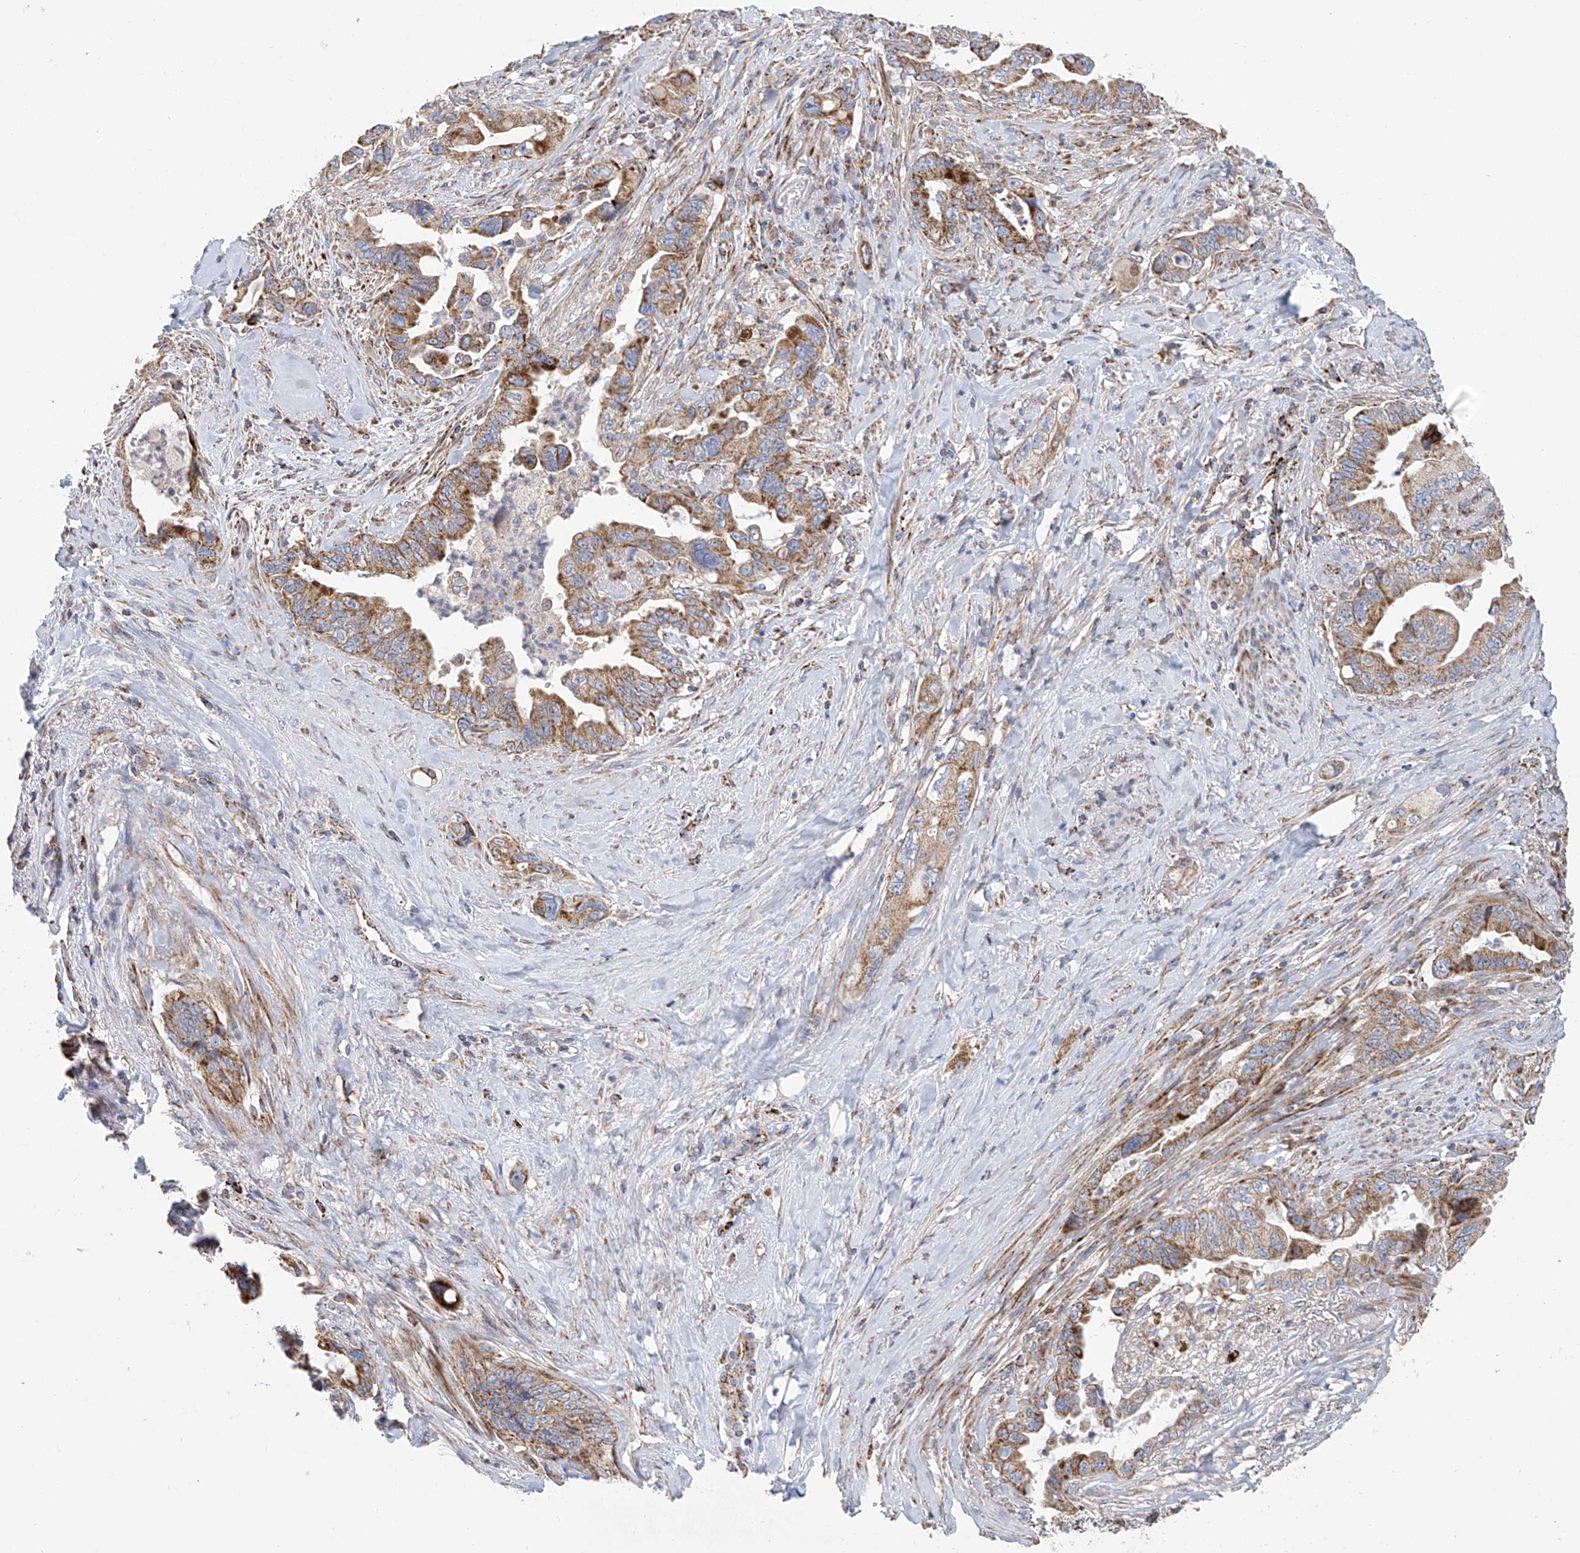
{"staining": {"intensity": "moderate", "quantity": ">75%", "location": "cytoplasmic/membranous"}, "tissue": "pancreatic cancer", "cell_type": "Tumor cells", "image_type": "cancer", "snomed": [{"axis": "morphology", "description": "Adenocarcinoma, NOS"}, {"axis": "topography", "description": "Pancreas"}], "caption": "Immunohistochemistry photomicrograph of adenocarcinoma (pancreatic) stained for a protein (brown), which displays medium levels of moderate cytoplasmic/membranous positivity in about >75% of tumor cells.", "gene": "MCL1", "patient": {"sex": "male", "age": 70}}